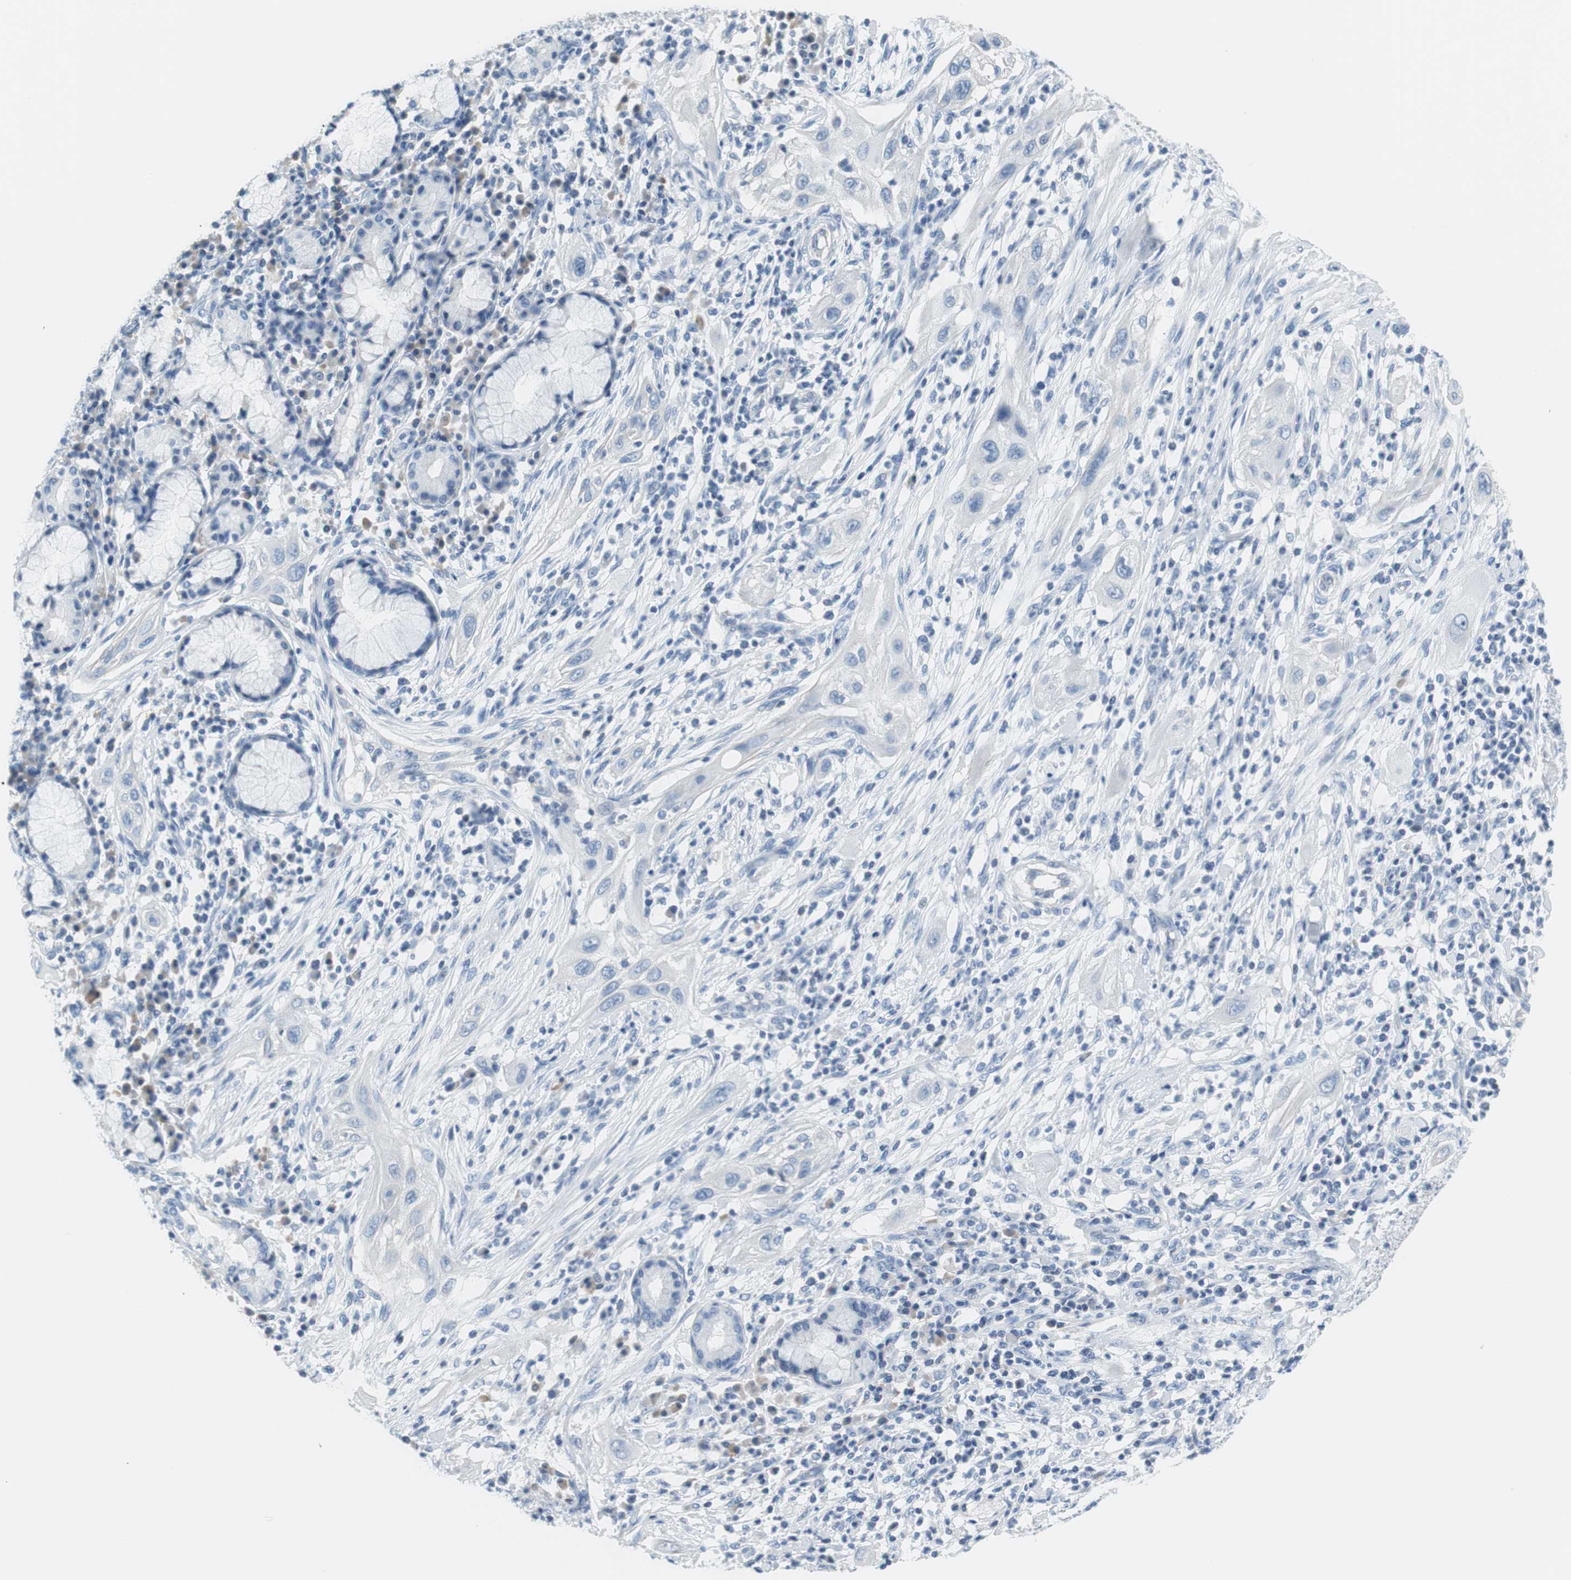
{"staining": {"intensity": "negative", "quantity": "none", "location": "none"}, "tissue": "lung cancer", "cell_type": "Tumor cells", "image_type": "cancer", "snomed": [{"axis": "morphology", "description": "Squamous cell carcinoma, NOS"}, {"axis": "topography", "description": "Lung"}], "caption": "Tumor cells show no significant expression in squamous cell carcinoma (lung).", "gene": "MYH1", "patient": {"sex": "female", "age": 47}}